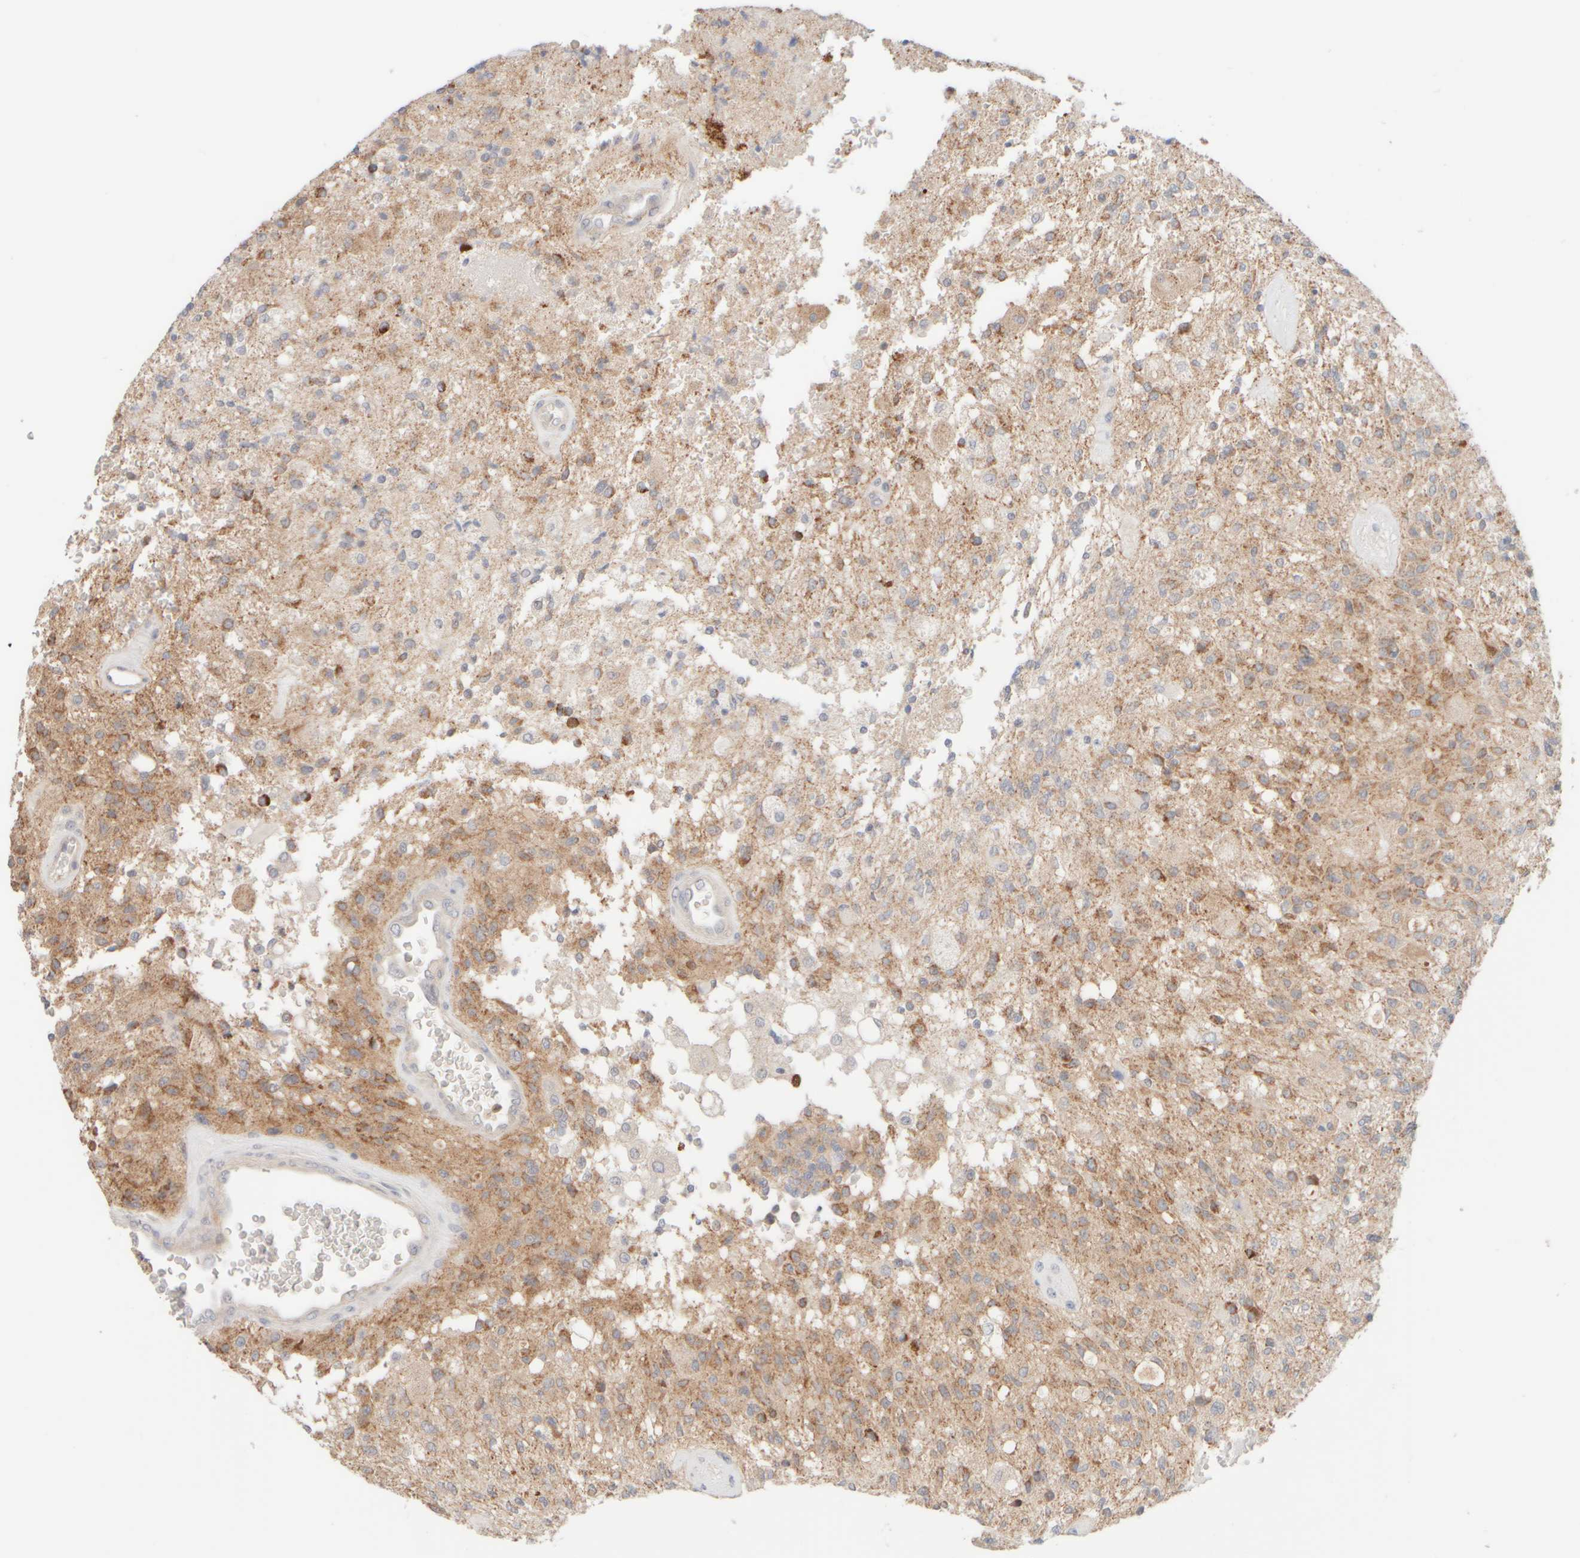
{"staining": {"intensity": "moderate", "quantity": "25%-75%", "location": "cytoplasmic/membranous"}, "tissue": "glioma", "cell_type": "Tumor cells", "image_type": "cancer", "snomed": [{"axis": "morphology", "description": "Normal tissue, NOS"}, {"axis": "morphology", "description": "Glioma, malignant, High grade"}, {"axis": "topography", "description": "Cerebral cortex"}], "caption": "Malignant glioma (high-grade) stained with a protein marker exhibits moderate staining in tumor cells.", "gene": "UNC13B", "patient": {"sex": "male", "age": 77}}